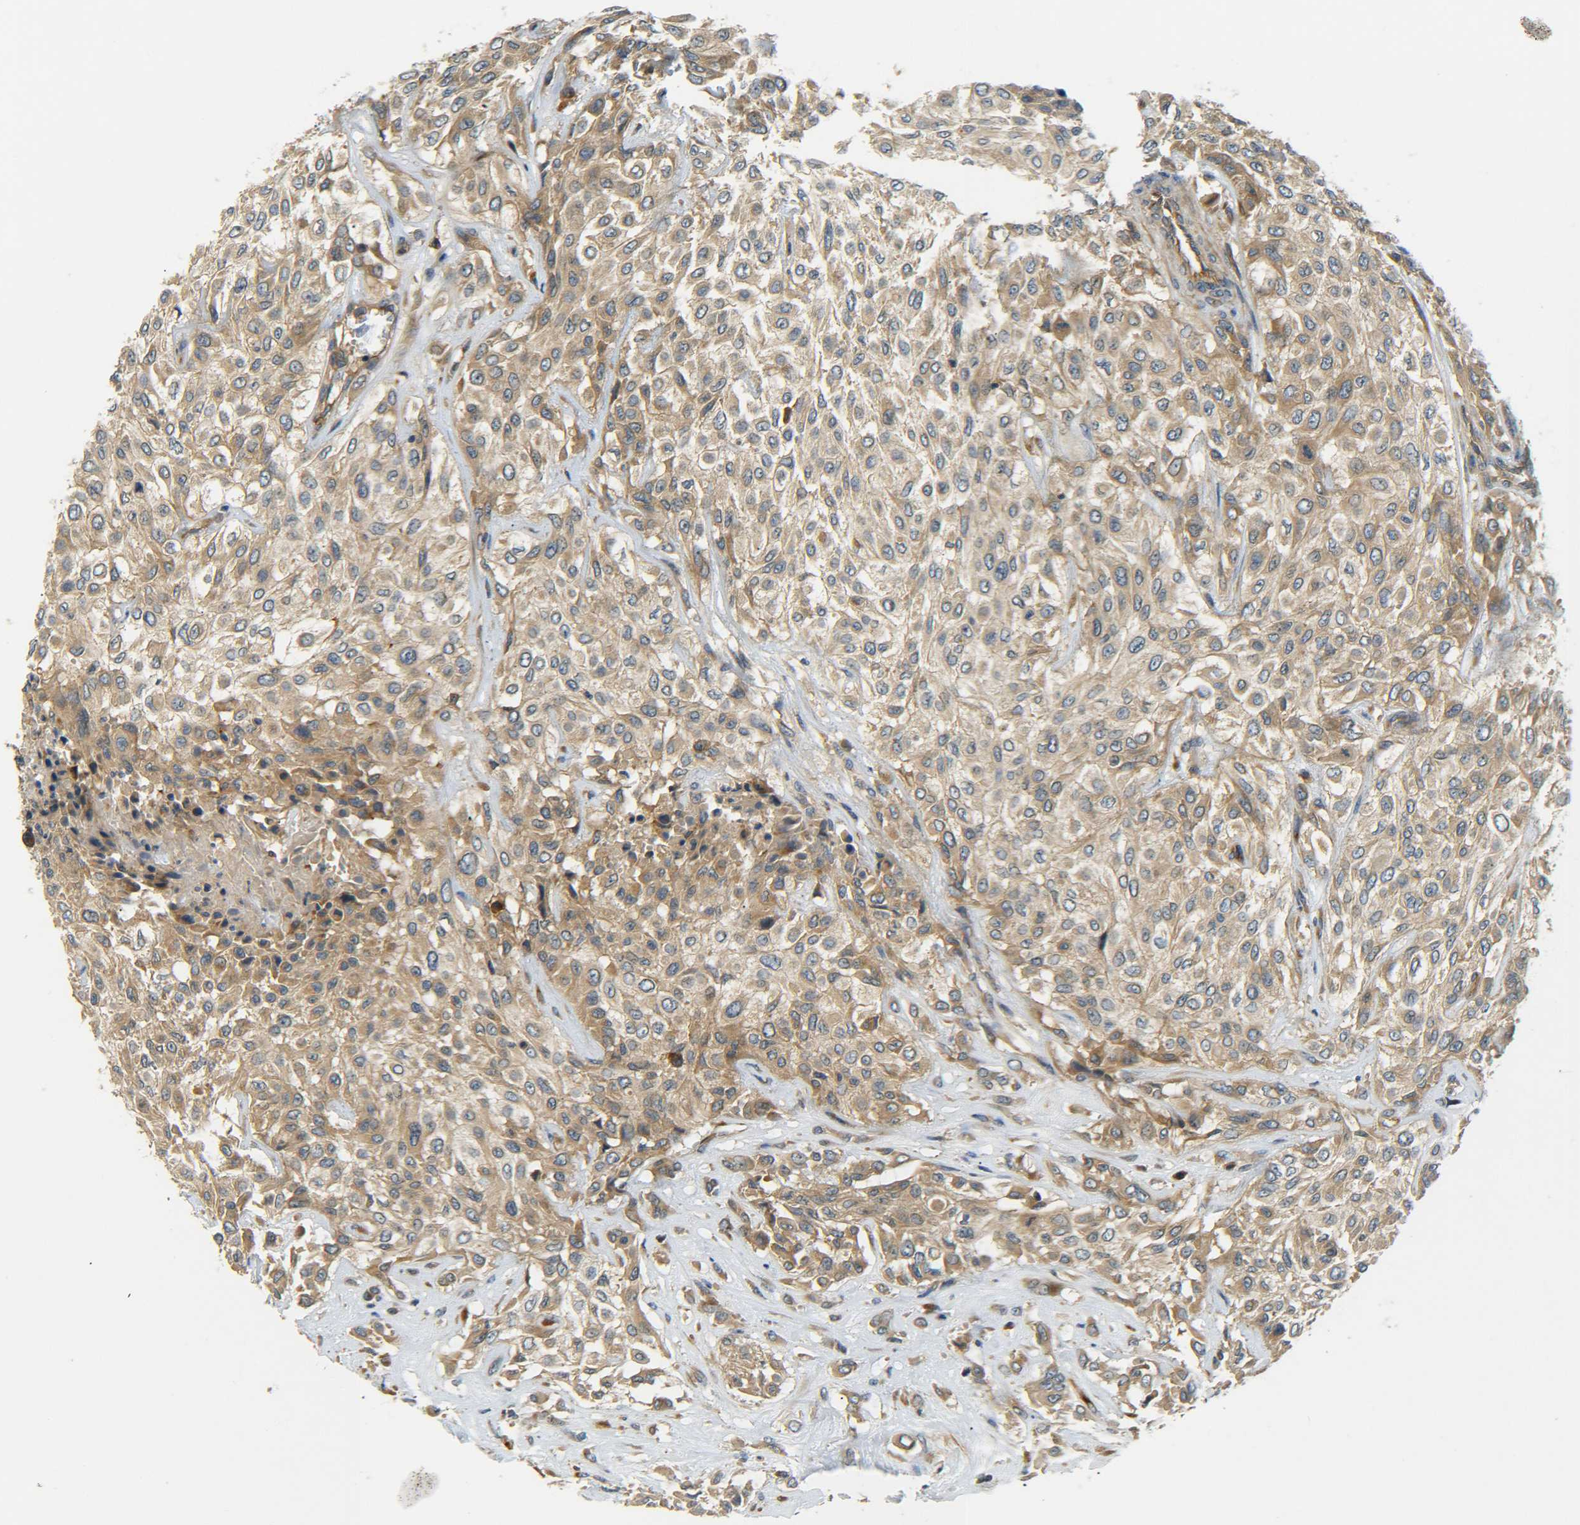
{"staining": {"intensity": "weak", "quantity": ">75%", "location": "cytoplasmic/membranous"}, "tissue": "urothelial cancer", "cell_type": "Tumor cells", "image_type": "cancer", "snomed": [{"axis": "morphology", "description": "Urothelial carcinoma, High grade"}, {"axis": "topography", "description": "Urinary bladder"}], "caption": "A micrograph showing weak cytoplasmic/membranous expression in approximately >75% of tumor cells in urothelial cancer, as visualized by brown immunohistochemical staining.", "gene": "LRCH3", "patient": {"sex": "male", "age": 57}}